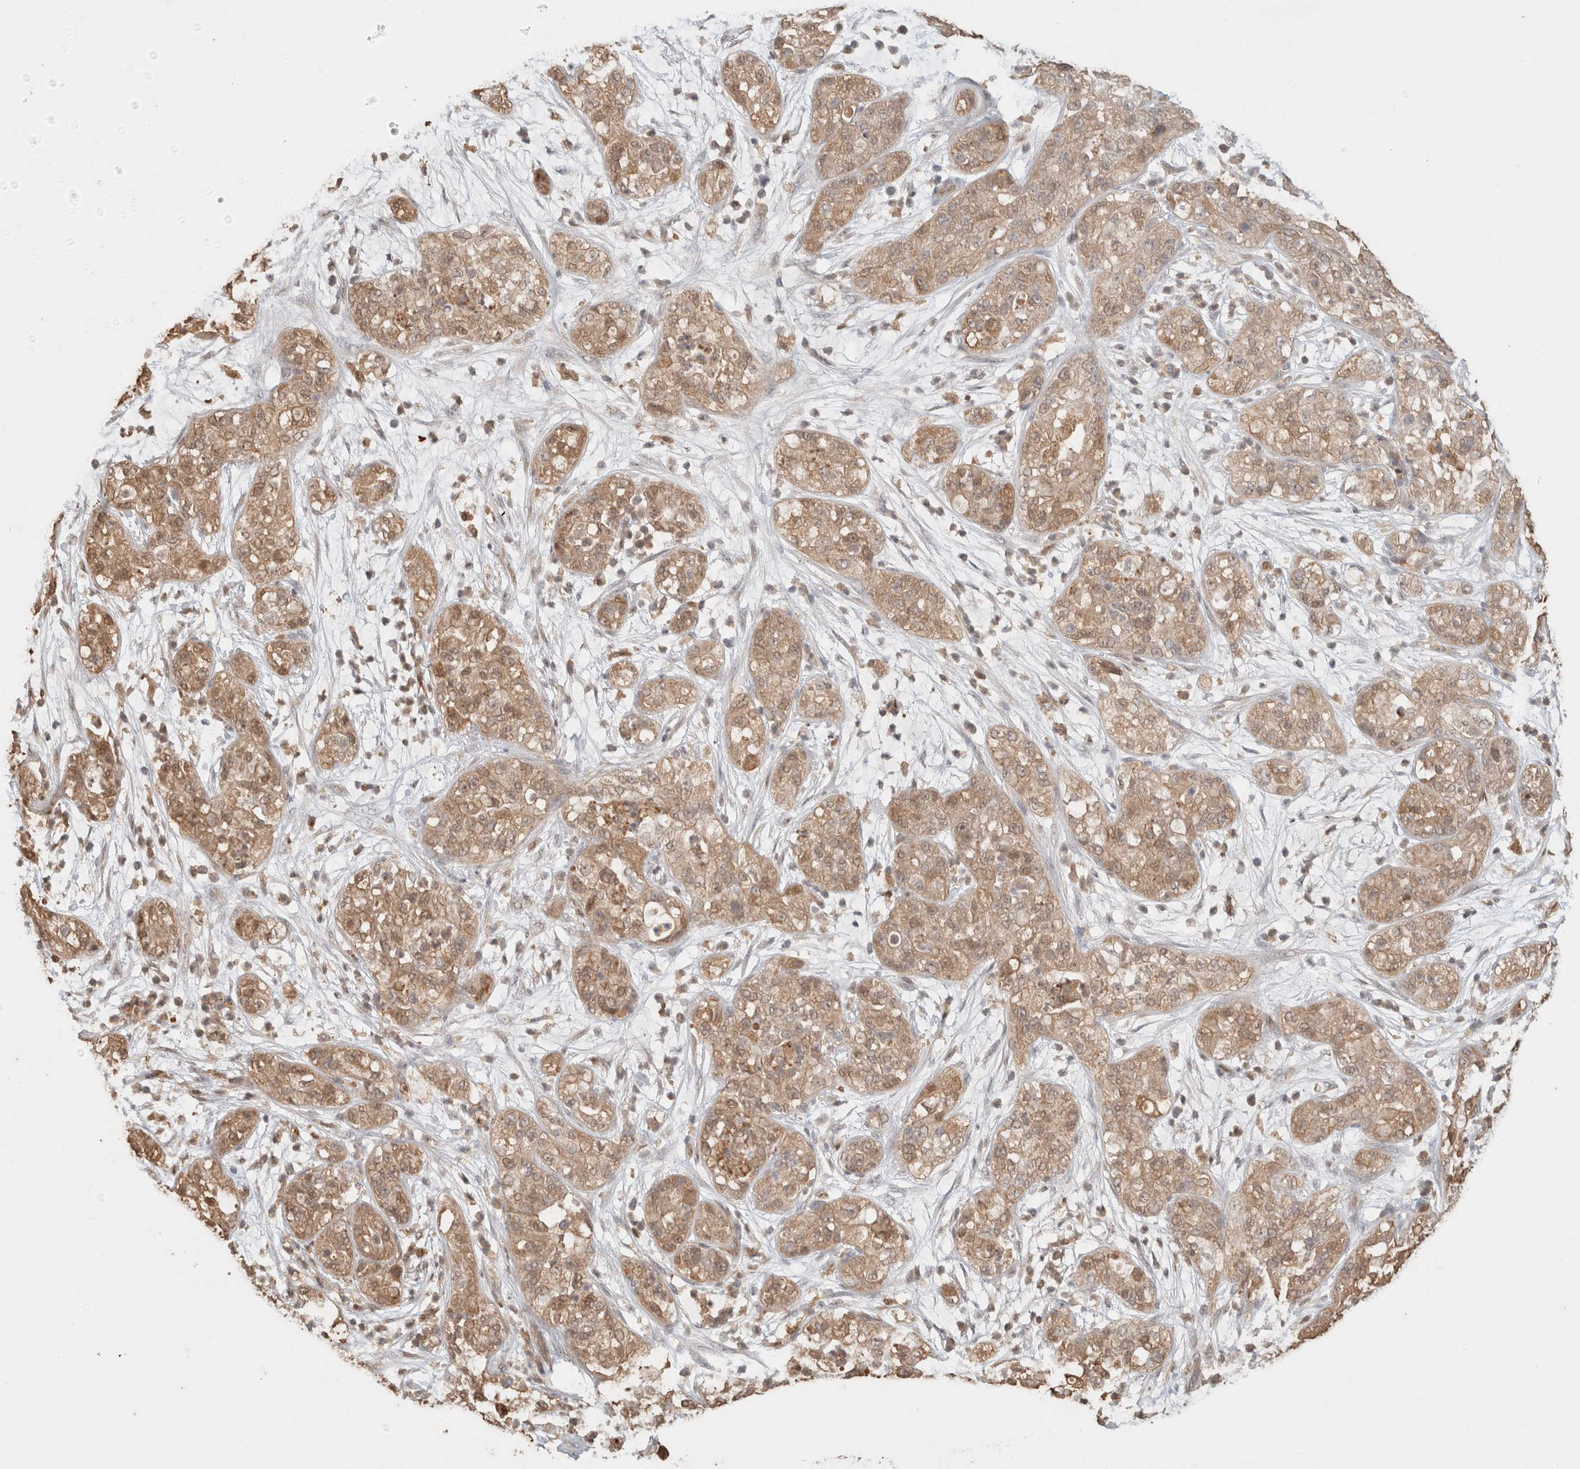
{"staining": {"intensity": "moderate", "quantity": ">75%", "location": "cytoplasmic/membranous,nuclear"}, "tissue": "pancreatic cancer", "cell_type": "Tumor cells", "image_type": "cancer", "snomed": [{"axis": "morphology", "description": "Adenocarcinoma, NOS"}, {"axis": "topography", "description": "Pancreas"}], "caption": "This histopathology image demonstrates immunohistochemistry (IHC) staining of human pancreatic cancer (adenocarcinoma), with medium moderate cytoplasmic/membranous and nuclear staining in about >75% of tumor cells.", "gene": "YWHAH", "patient": {"sex": "female", "age": 78}}